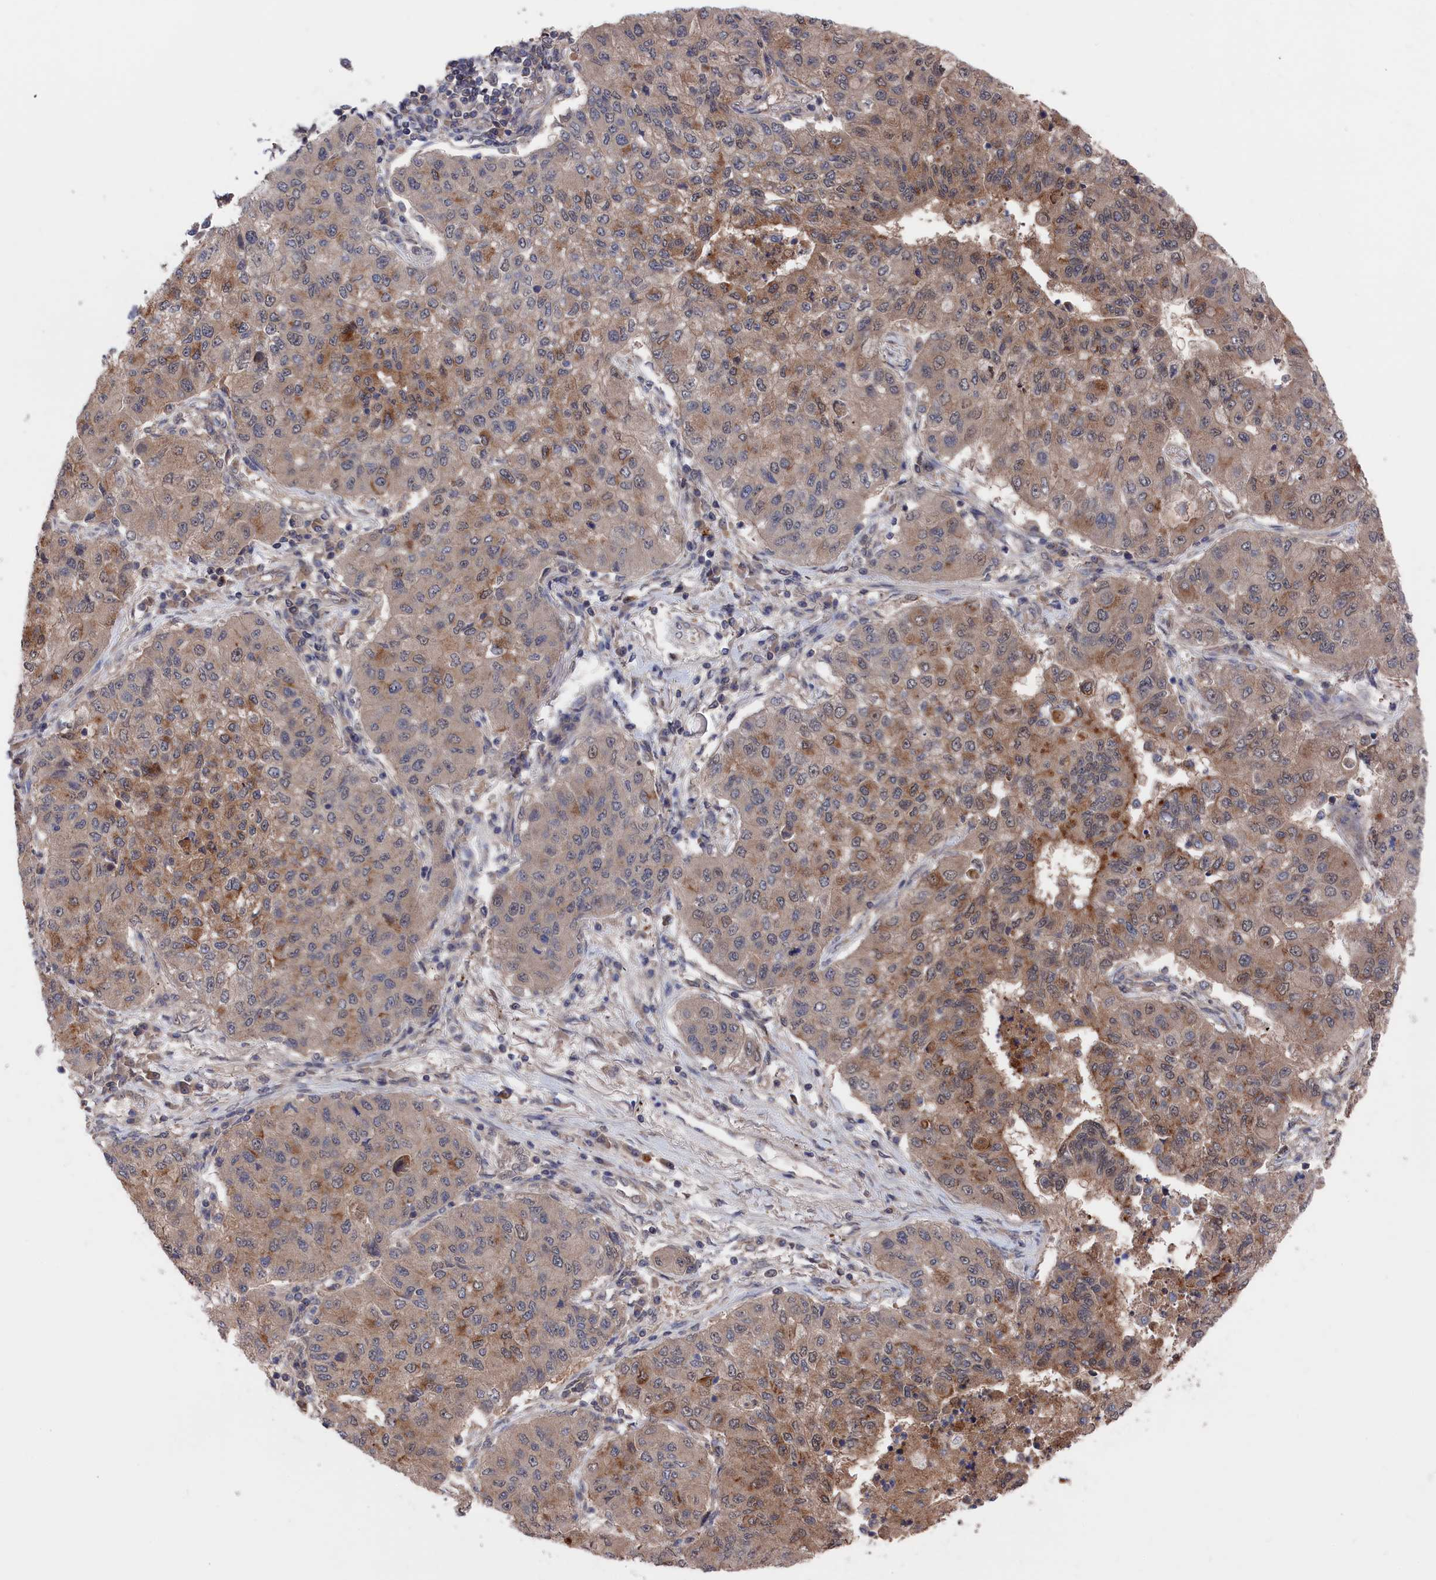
{"staining": {"intensity": "moderate", "quantity": "25%-75%", "location": "cytoplasmic/membranous"}, "tissue": "lung cancer", "cell_type": "Tumor cells", "image_type": "cancer", "snomed": [{"axis": "morphology", "description": "Squamous cell carcinoma, NOS"}, {"axis": "topography", "description": "Lung"}], "caption": "The immunohistochemical stain shows moderate cytoplasmic/membranous expression in tumor cells of lung squamous cell carcinoma tissue.", "gene": "NUTF2", "patient": {"sex": "male", "age": 74}}